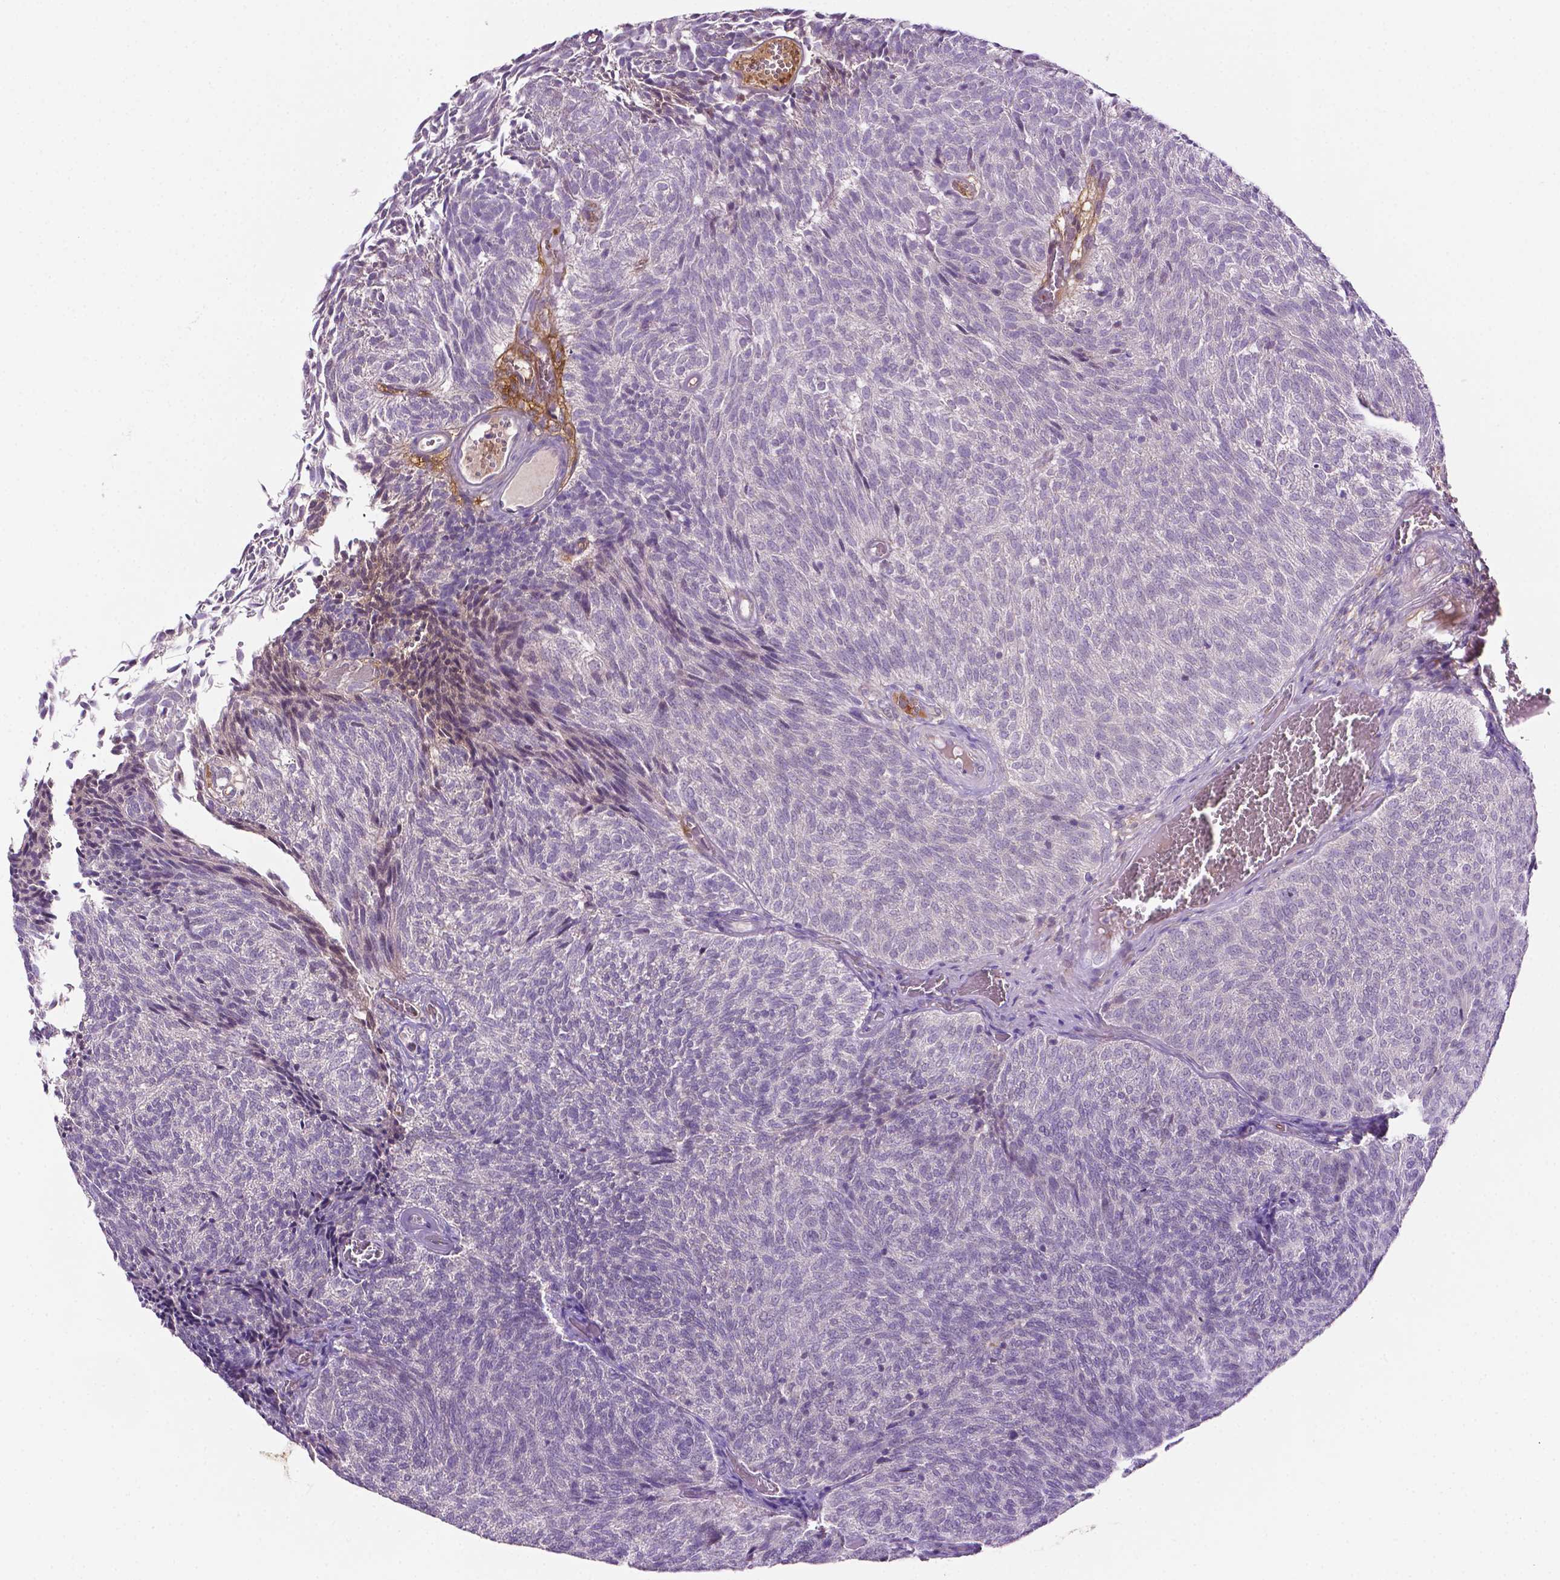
{"staining": {"intensity": "negative", "quantity": "none", "location": "none"}, "tissue": "urothelial cancer", "cell_type": "Tumor cells", "image_type": "cancer", "snomed": [{"axis": "morphology", "description": "Urothelial carcinoma, Low grade"}, {"axis": "topography", "description": "Urinary bladder"}], "caption": "Protein analysis of low-grade urothelial carcinoma exhibits no significant staining in tumor cells.", "gene": "FBLN1", "patient": {"sex": "male", "age": 77}}